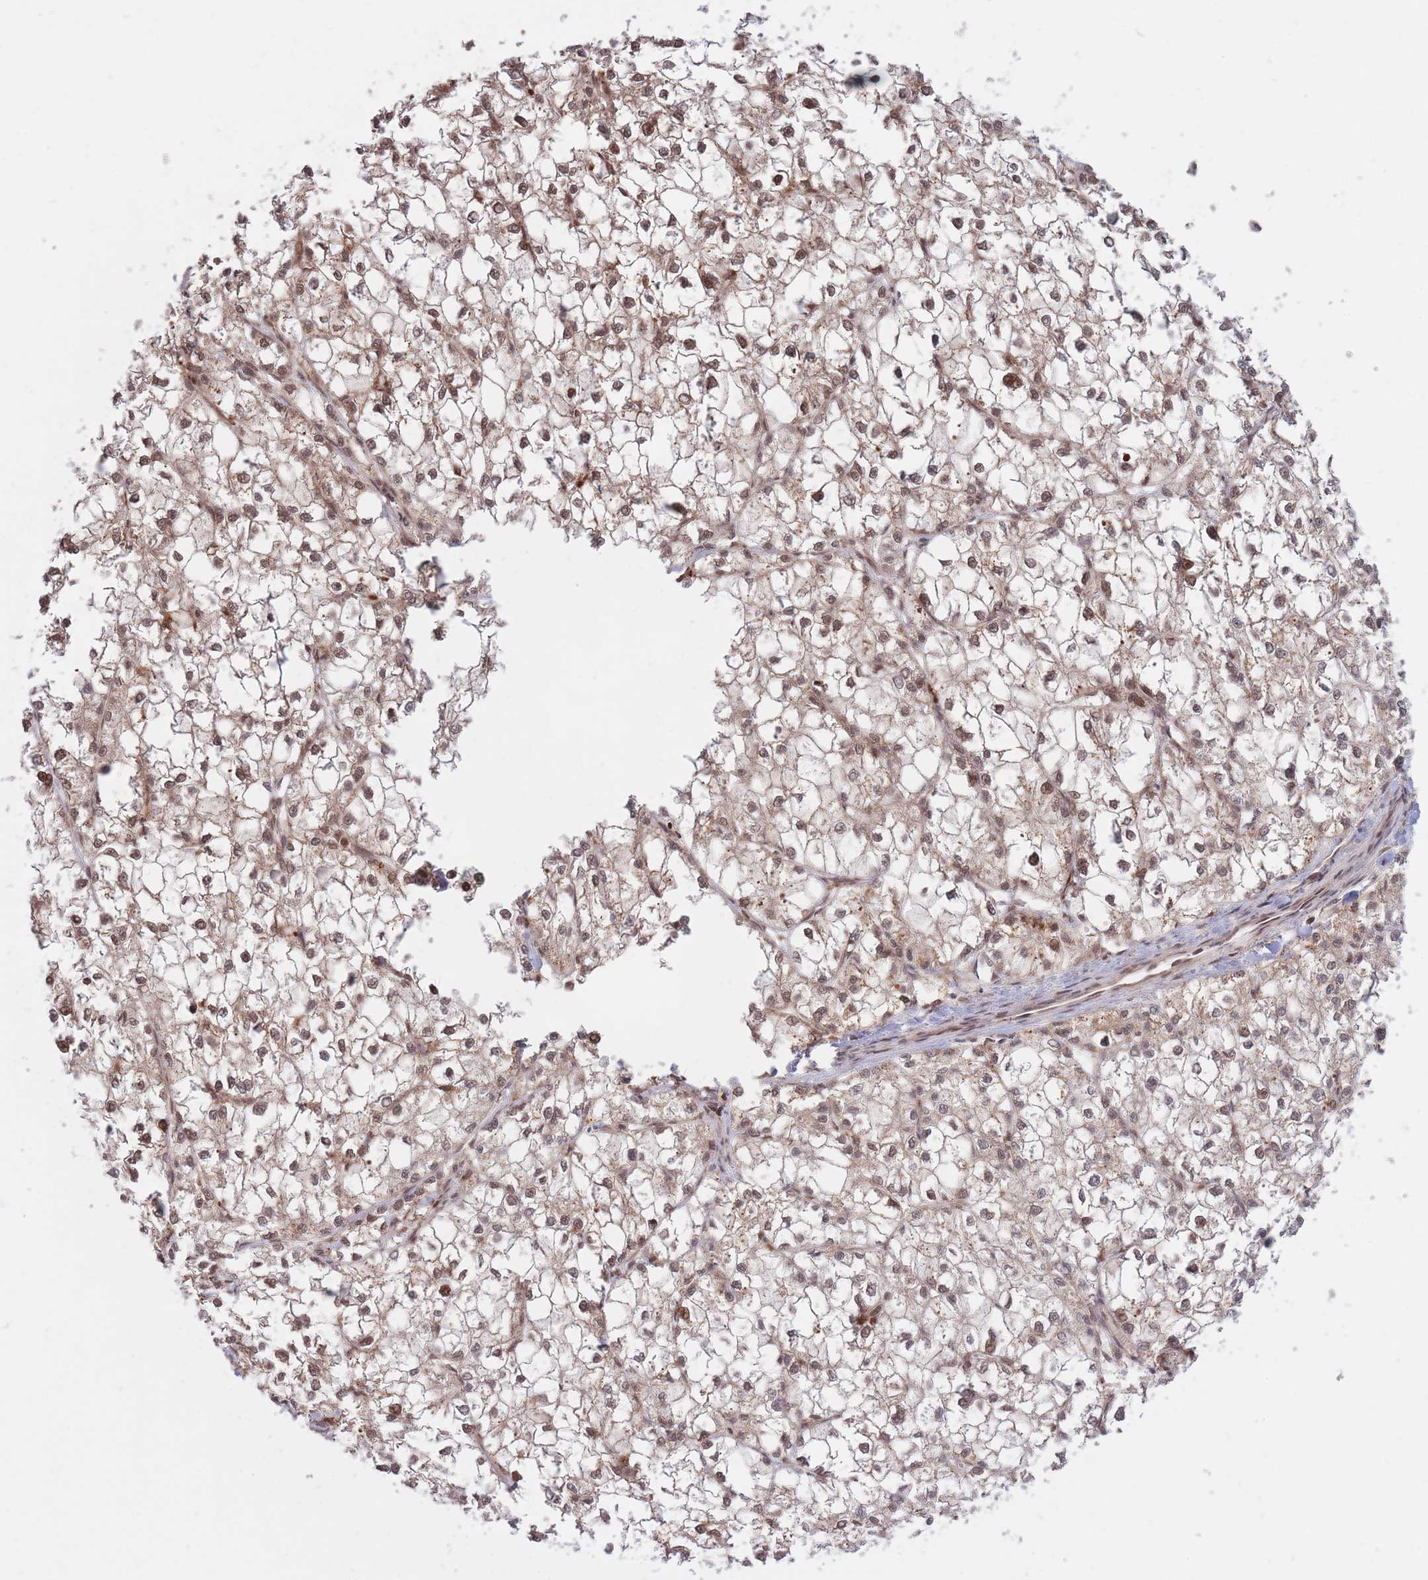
{"staining": {"intensity": "moderate", "quantity": ">75%", "location": "cytoplasmic/membranous,nuclear"}, "tissue": "liver cancer", "cell_type": "Tumor cells", "image_type": "cancer", "snomed": [{"axis": "morphology", "description": "Carcinoma, Hepatocellular, NOS"}, {"axis": "topography", "description": "Liver"}], "caption": "Liver cancer stained for a protein (brown) displays moderate cytoplasmic/membranous and nuclear positive staining in approximately >75% of tumor cells.", "gene": "SRA1", "patient": {"sex": "female", "age": 43}}